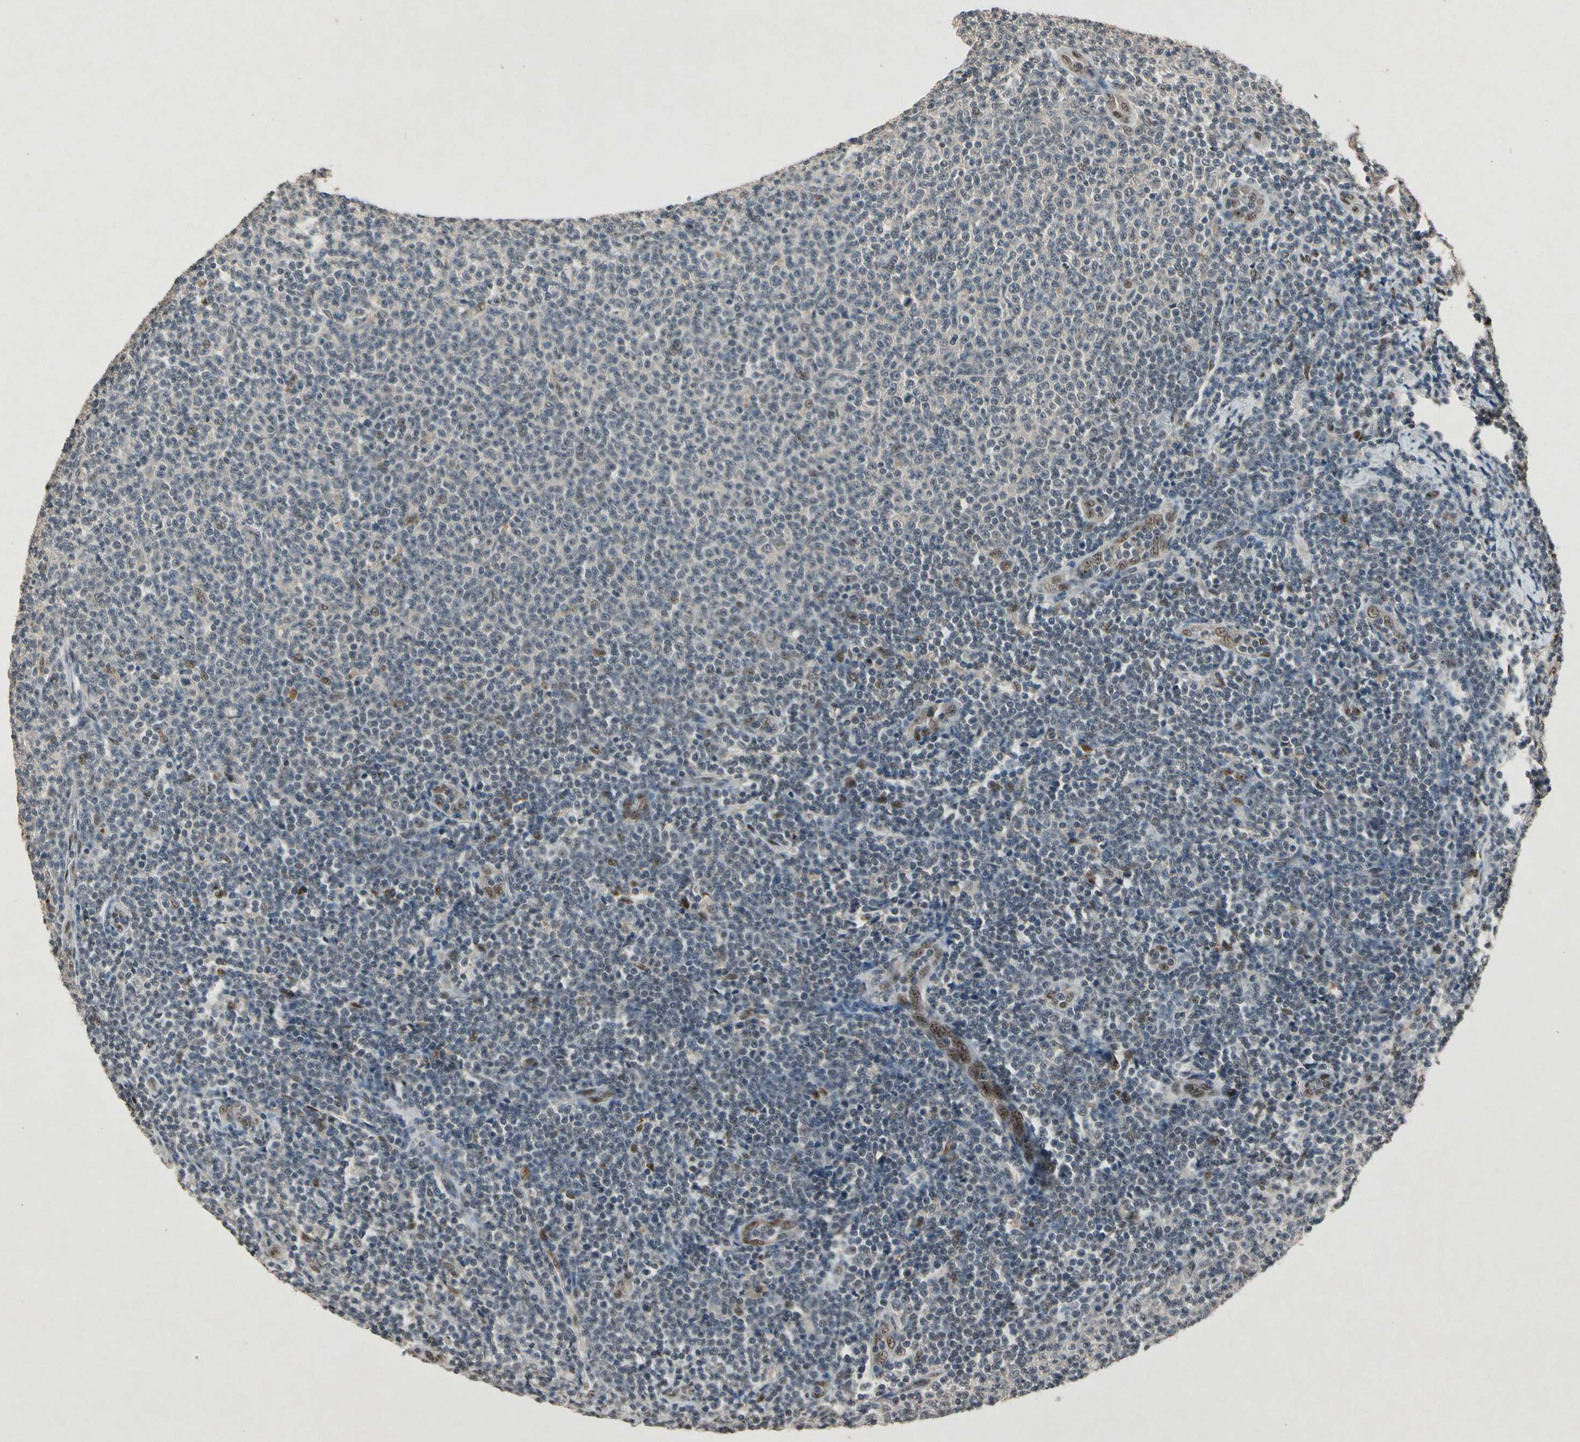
{"staining": {"intensity": "weak", "quantity": "25%-75%", "location": "nuclear"}, "tissue": "lymphoma", "cell_type": "Tumor cells", "image_type": "cancer", "snomed": [{"axis": "morphology", "description": "Malignant lymphoma, non-Hodgkin's type, Low grade"}, {"axis": "topography", "description": "Lymph node"}], "caption": "Immunohistochemical staining of human low-grade malignant lymphoma, non-Hodgkin's type reveals low levels of weak nuclear staining in approximately 25%-75% of tumor cells.", "gene": "PML", "patient": {"sex": "male", "age": 66}}